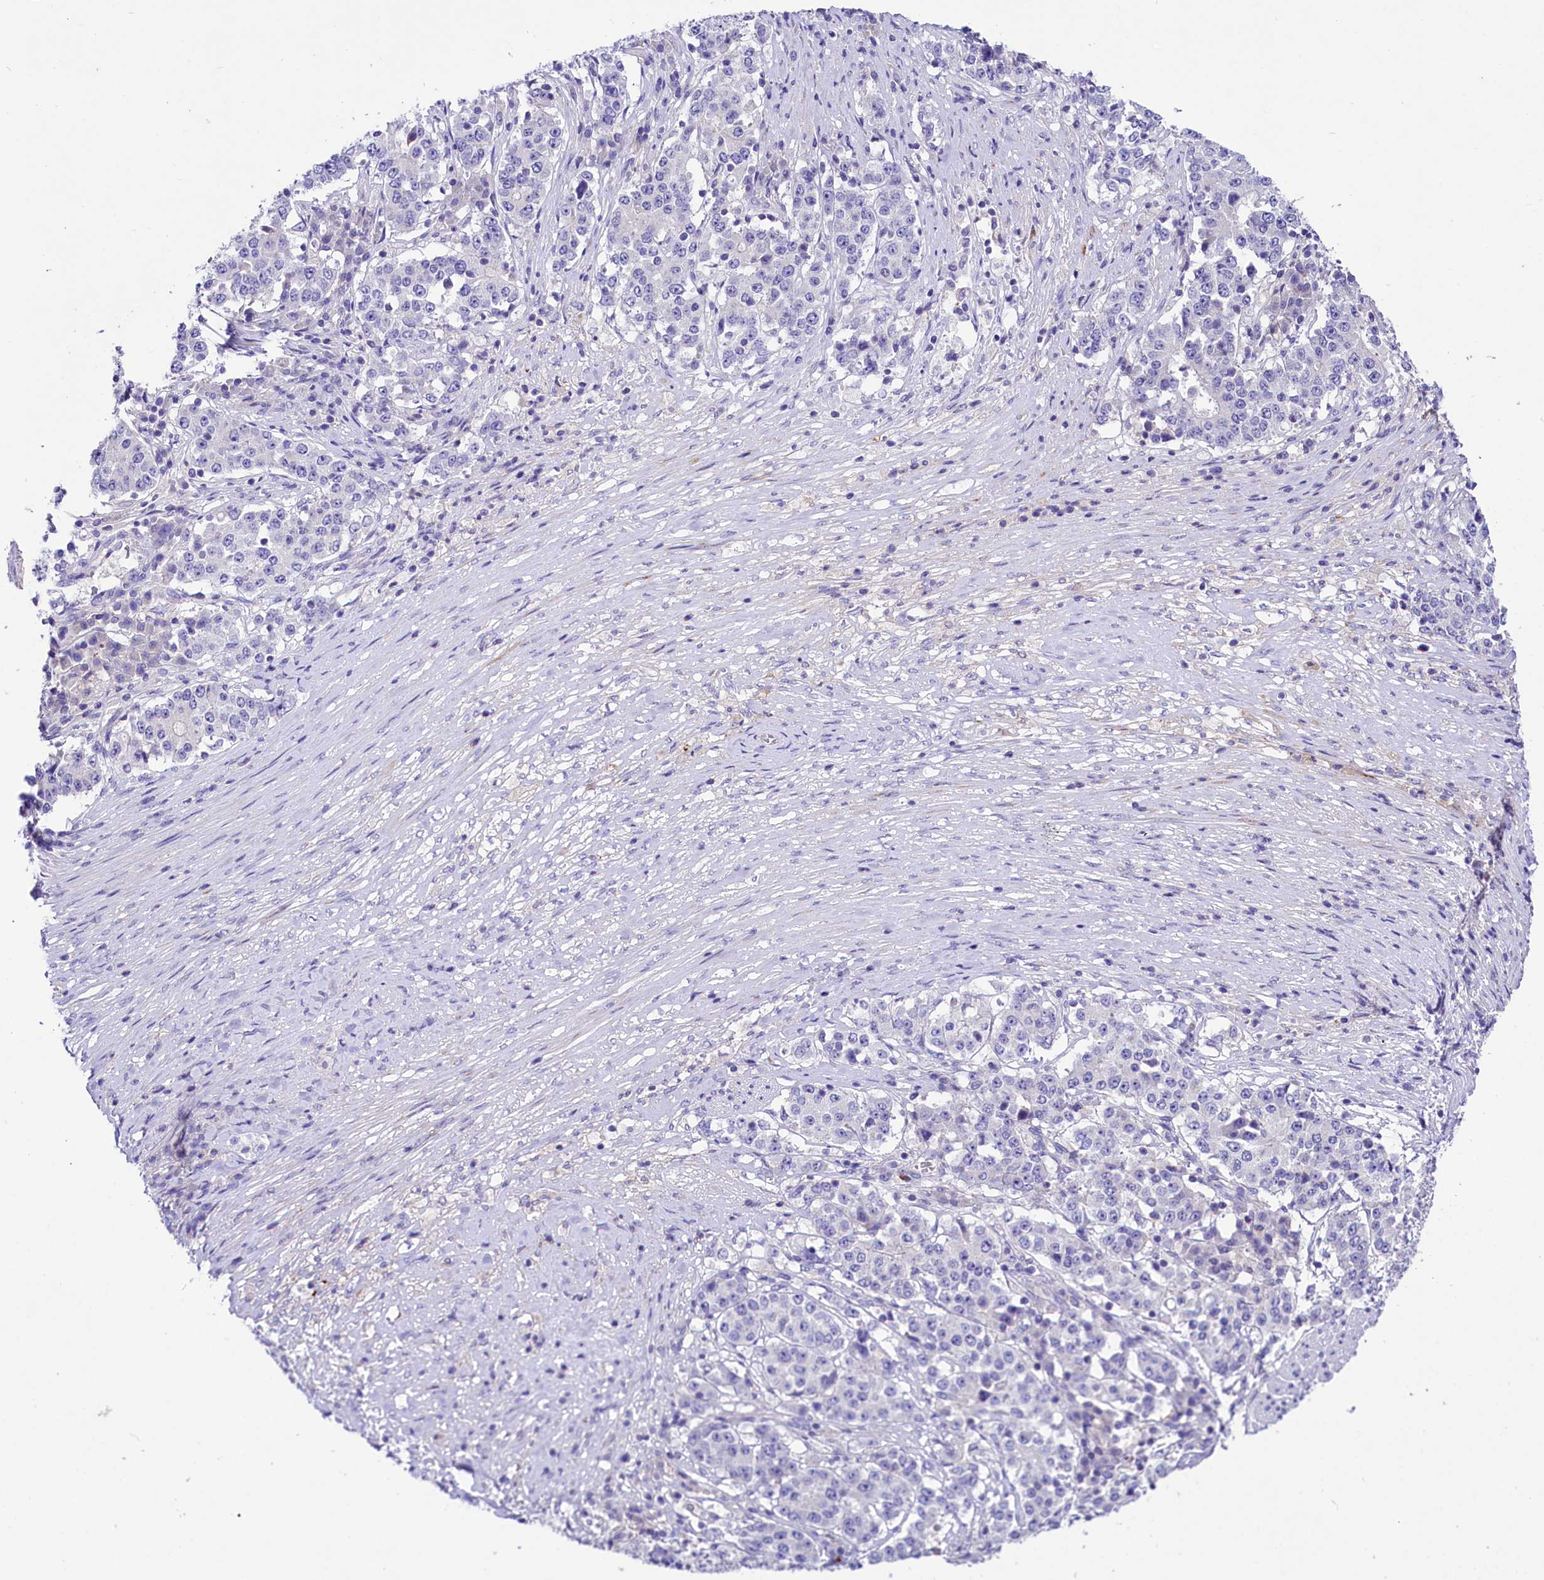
{"staining": {"intensity": "negative", "quantity": "none", "location": "none"}, "tissue": "stomach cancer", "cell_type": "Tumor cells", "image_type": "cancer", "snomed": [{"axis": "morphology", "description": "Adenocarcinoma, NOS"}, {"axis": "topography", "description": "Stomach"}], "caption": "A micrograph of adenocarcinoma (stomach) stained for a protein demonstrates no brown staining in tumor cells.", "gene": "ABHD5", "patient": {"sex": "male", "age": 59}}